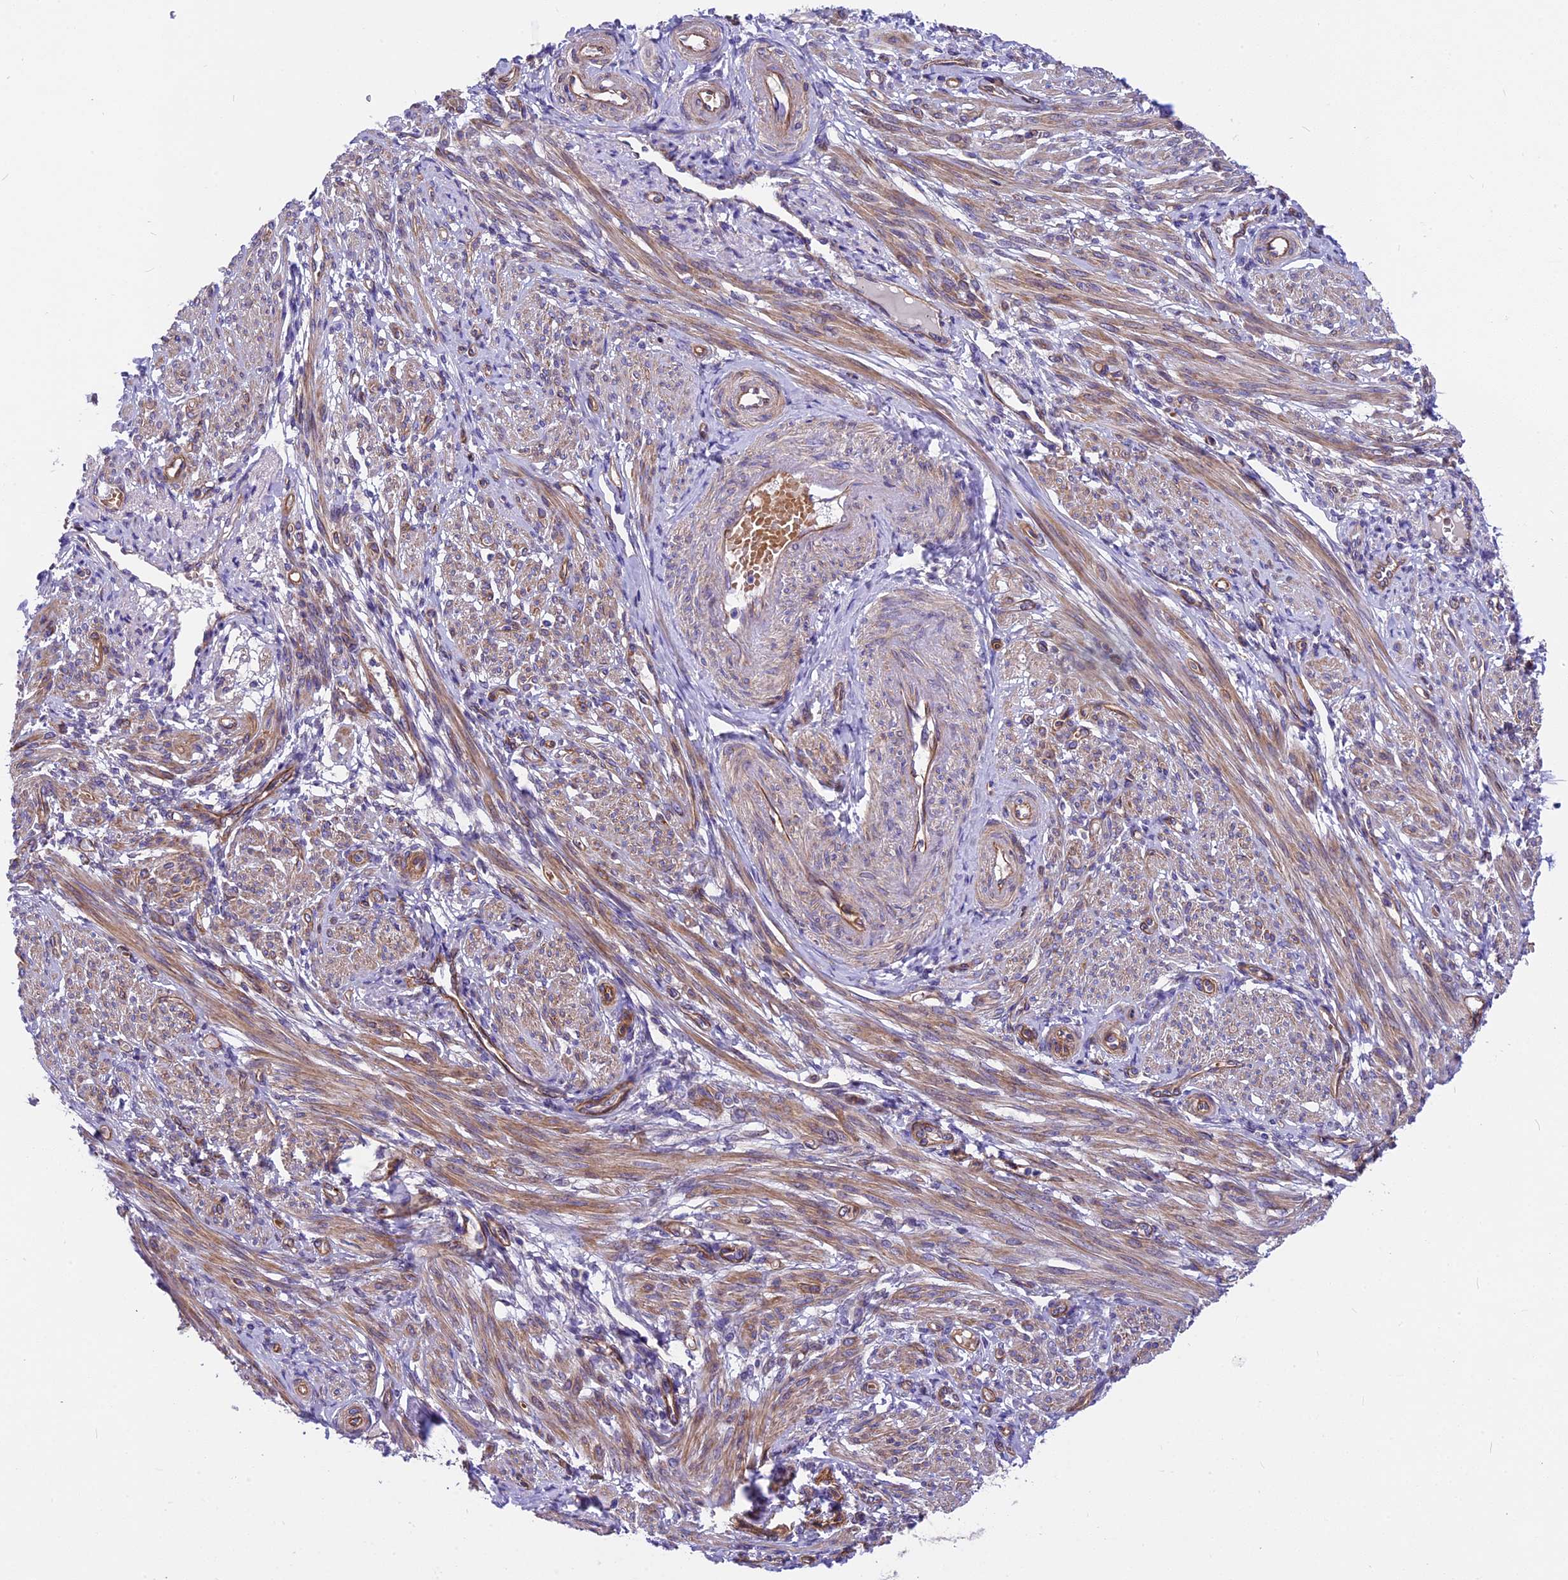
{"staining": {"intensity": "moderate", "quantity": "25%-75%", "location": "cytoplasmic/membranous"}, "tissue": "smooth muscle", "cell_type": "Smooth muscle cells", "image_type": "normal", "snomed": [{"axis": "morphology", "description": "Normal tissue, NOS"}, {"axis": "topography", "description": "Smooth muscle"}], "caption": "Smooth muscle stained with a brown dye exhibits moderate cytoplasmic/membranous positive positivity in about 25%-75% of smooth muscle cells.", "gene": "MED20", "patient": {"sex": "female", "age": 39}}